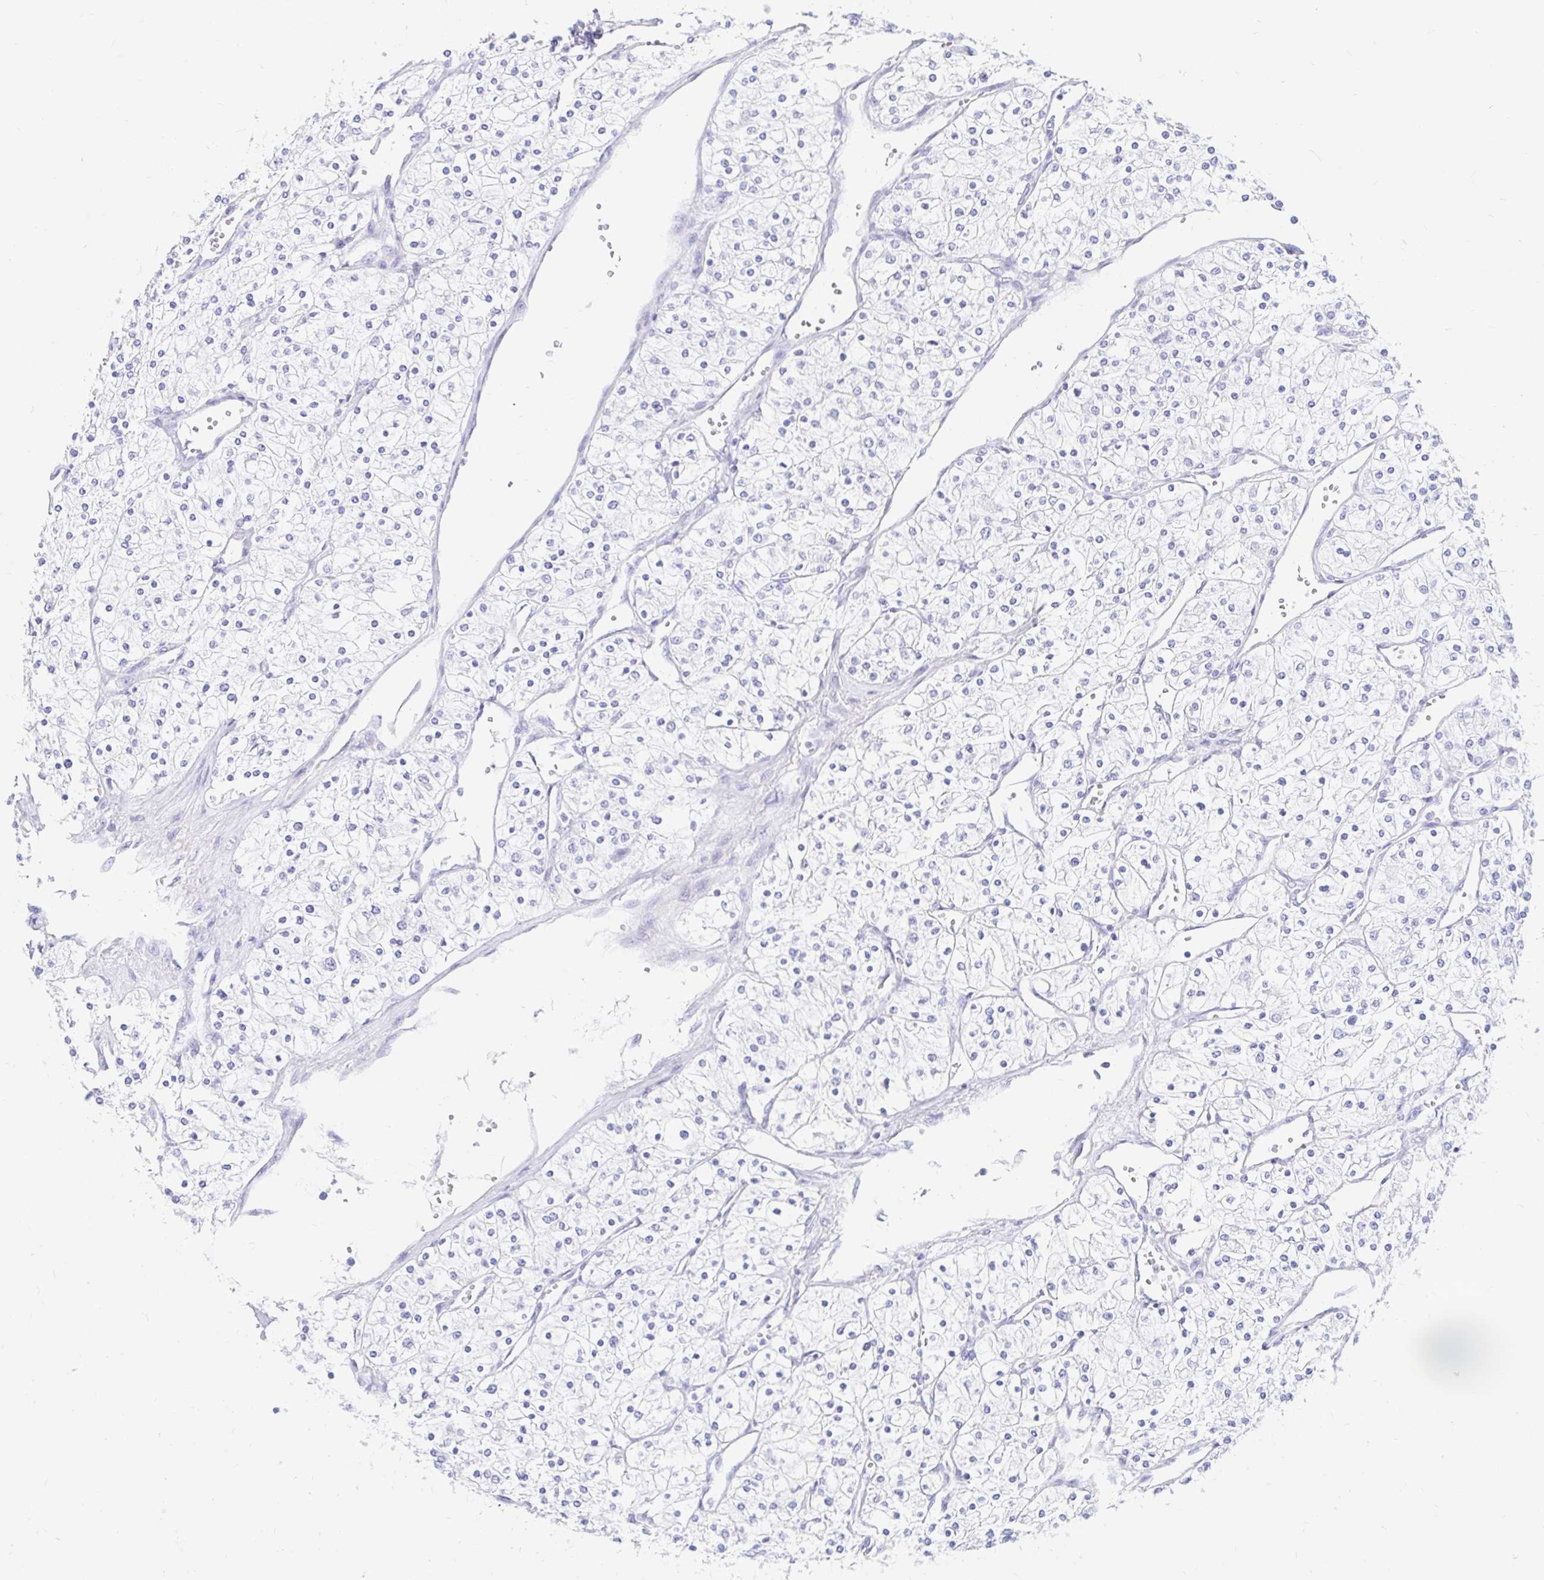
{"staining": {"intensity": "negative", "quantity": "none", "location": "none"}, "tissue": "renal cancer", "cell_type": "Tumor cells", "image_type": "cancer", "snomed": [{"axis": "morphology", "description": "Adenocarcinoma, NOS"}, {"axis": "topography", "description": "Kidney"}], "caption": "Immunohistochemical staining of adenocarcinoma (renal) displays no significant positivity in tumor cells.", "gene": "PPP1R1B", "patient": {"sex": "male", "age": 80}}